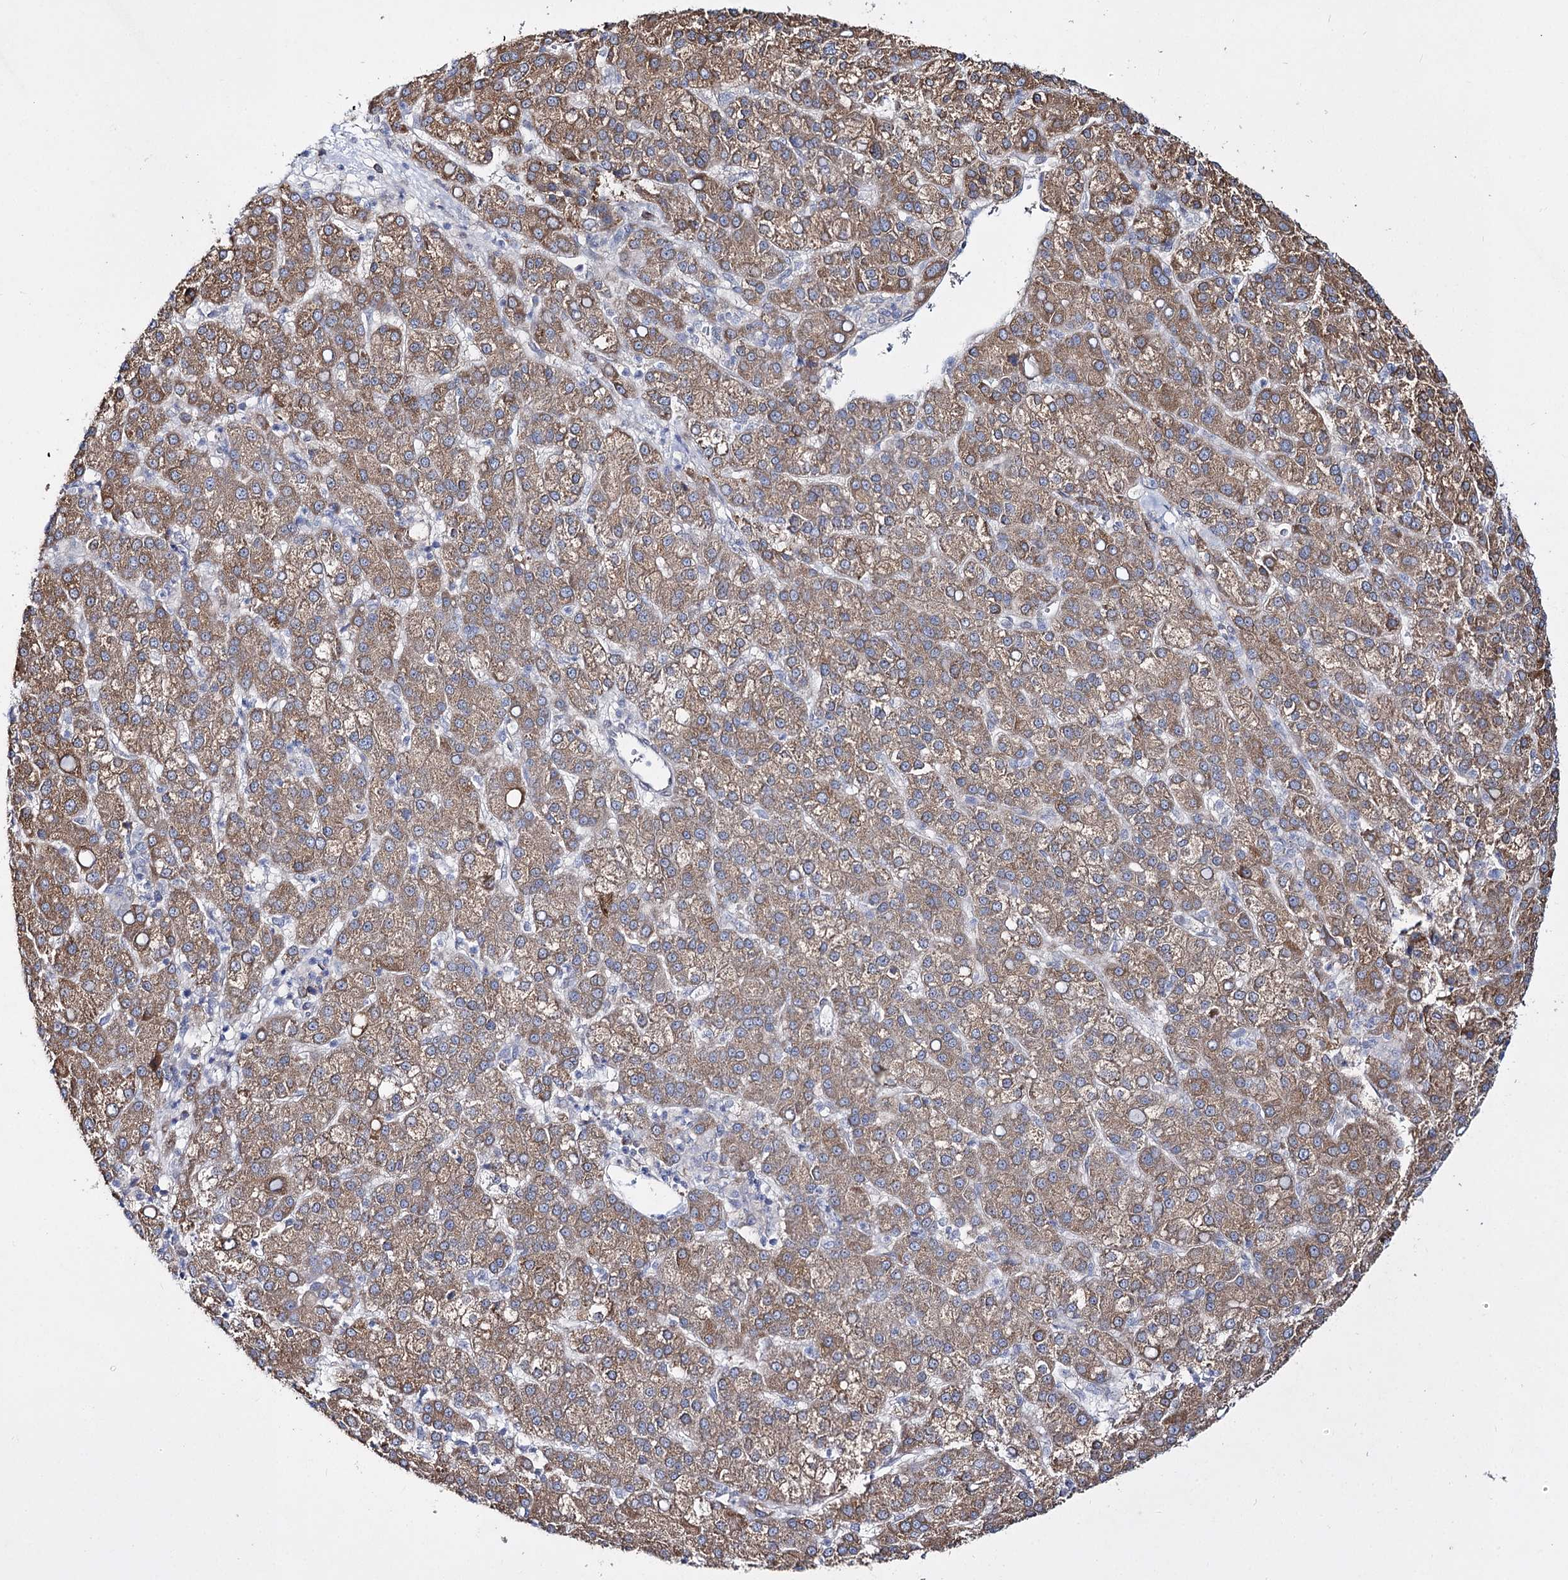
{"staining": {"intensity": "moderate", "quantity": ">75%", "location": "cytoplasmic/membranous"}, "tissue": "liver cancer", "cell_type": "Tumor cells", "image_type": "cancer", "snomed": [{"axis": "morphology", "description": "Carcinoma, Hepatocellular, NOS"}, {"axis": "topography", "description": "Liver"}], "caption": "Hepatocellular carcinoma (liver) stained with DAB (3,3'-diaminobenzidine) immunohistochemistry (IHC) demonstrates medium levels of moderate cytoplasmic/membranous positivity in approximately >75% of tumor cells.", "gene": "C11orf80", "patient": {"sex": "female", "age": 58}}